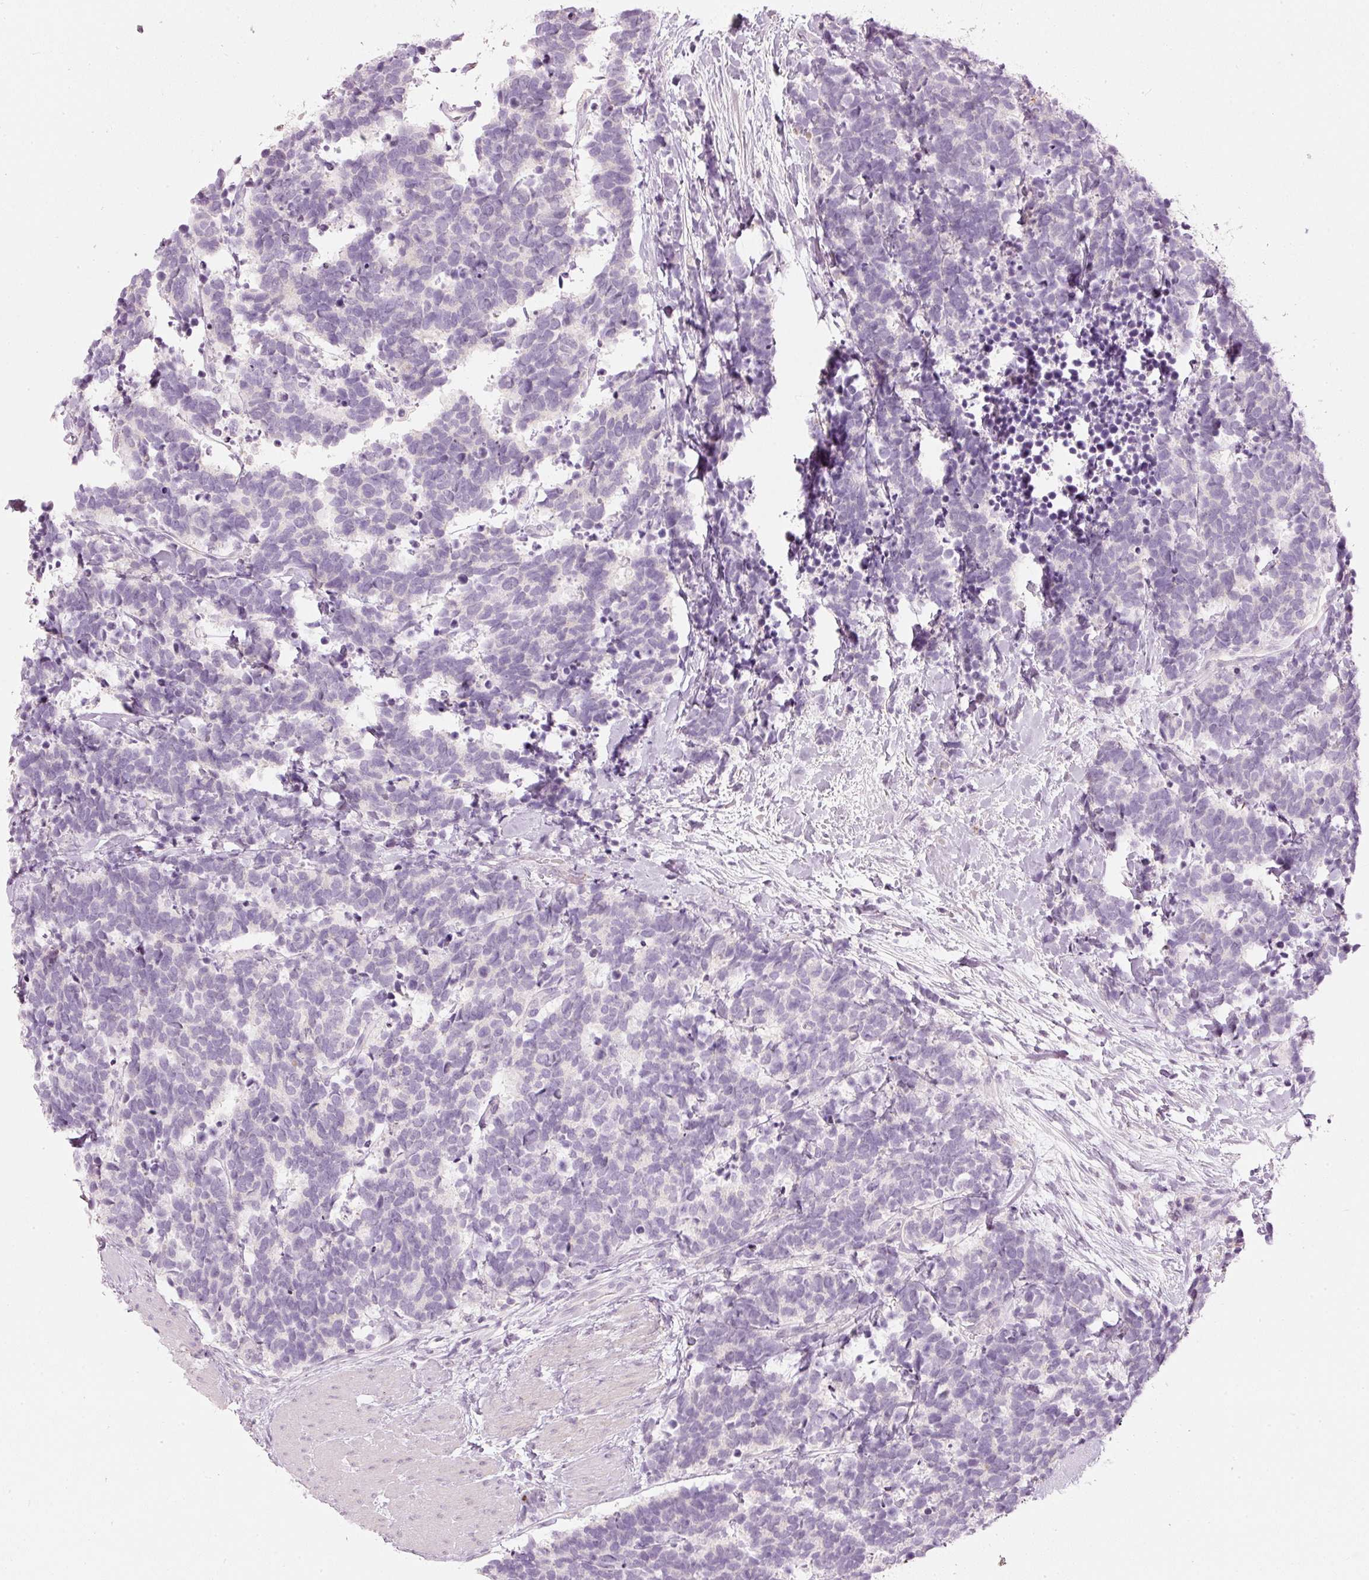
{"staining": {"intensity": "negative", "quantity": "none", "location": "none"}, "tissue": "carcinoid", "cell_type": "Tumor cells", "image_type": "cancer", "snomed": [{"axis": "morphology", "description": "Carcinoma, NOS"}, {"axis": "morphology", "description": "Carcinoid, malignant, NOS"}, {"axis": "topography", "description": "Prostate"}], "caption": "This photomicrograph is of malignant carcinoid stained with immunohistochemistry (IHC) to label a protein in brown with the nuclei are counter-stained blue. There is no expression in tumor cells.", "gene": "LECT2", "patient": {"sex": "male", "age": 57}}